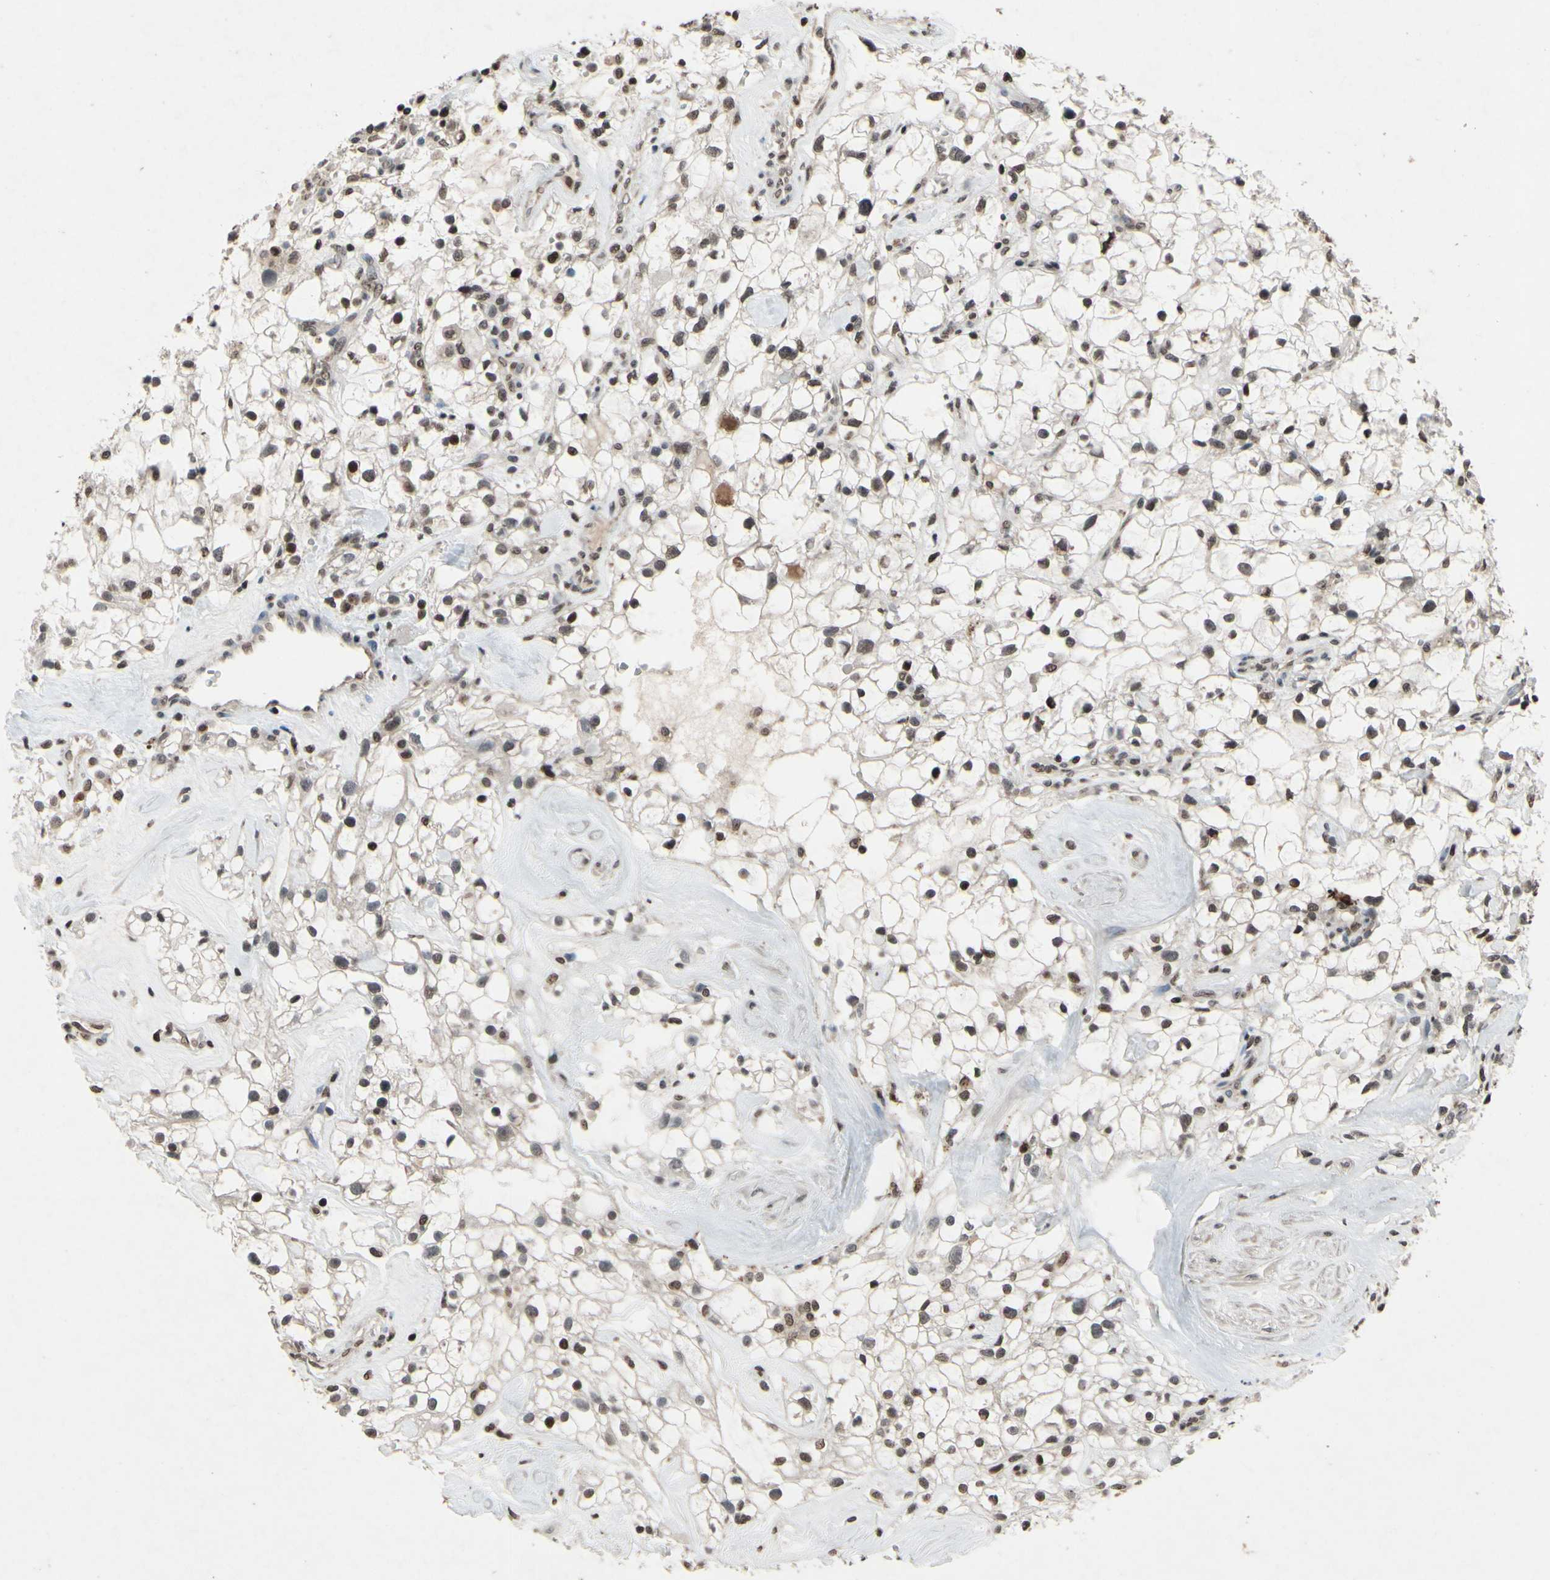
{"staining": {"intensity": "moderate", "quantity": "25%-75%", "location": "nuclear"}, "tissue": "renal cancer", "cell_type": "Tumor cells", "image_type": "cancer", "snomed": [{"axis": "morphology", "description": "Adenocarcinoma, NOS"}, {"axis": "topography", "description": "Kidney"}], "caption": "DAB (3,3'-diaminobenzidine) immunohistochemical staining of human renal adenocarcinoma shows moderate nuclear protein staining in approximately 25%-75% of tumor cells.", "gene": "HIPK2", "patient": {"sex": "female", "age": 60}}